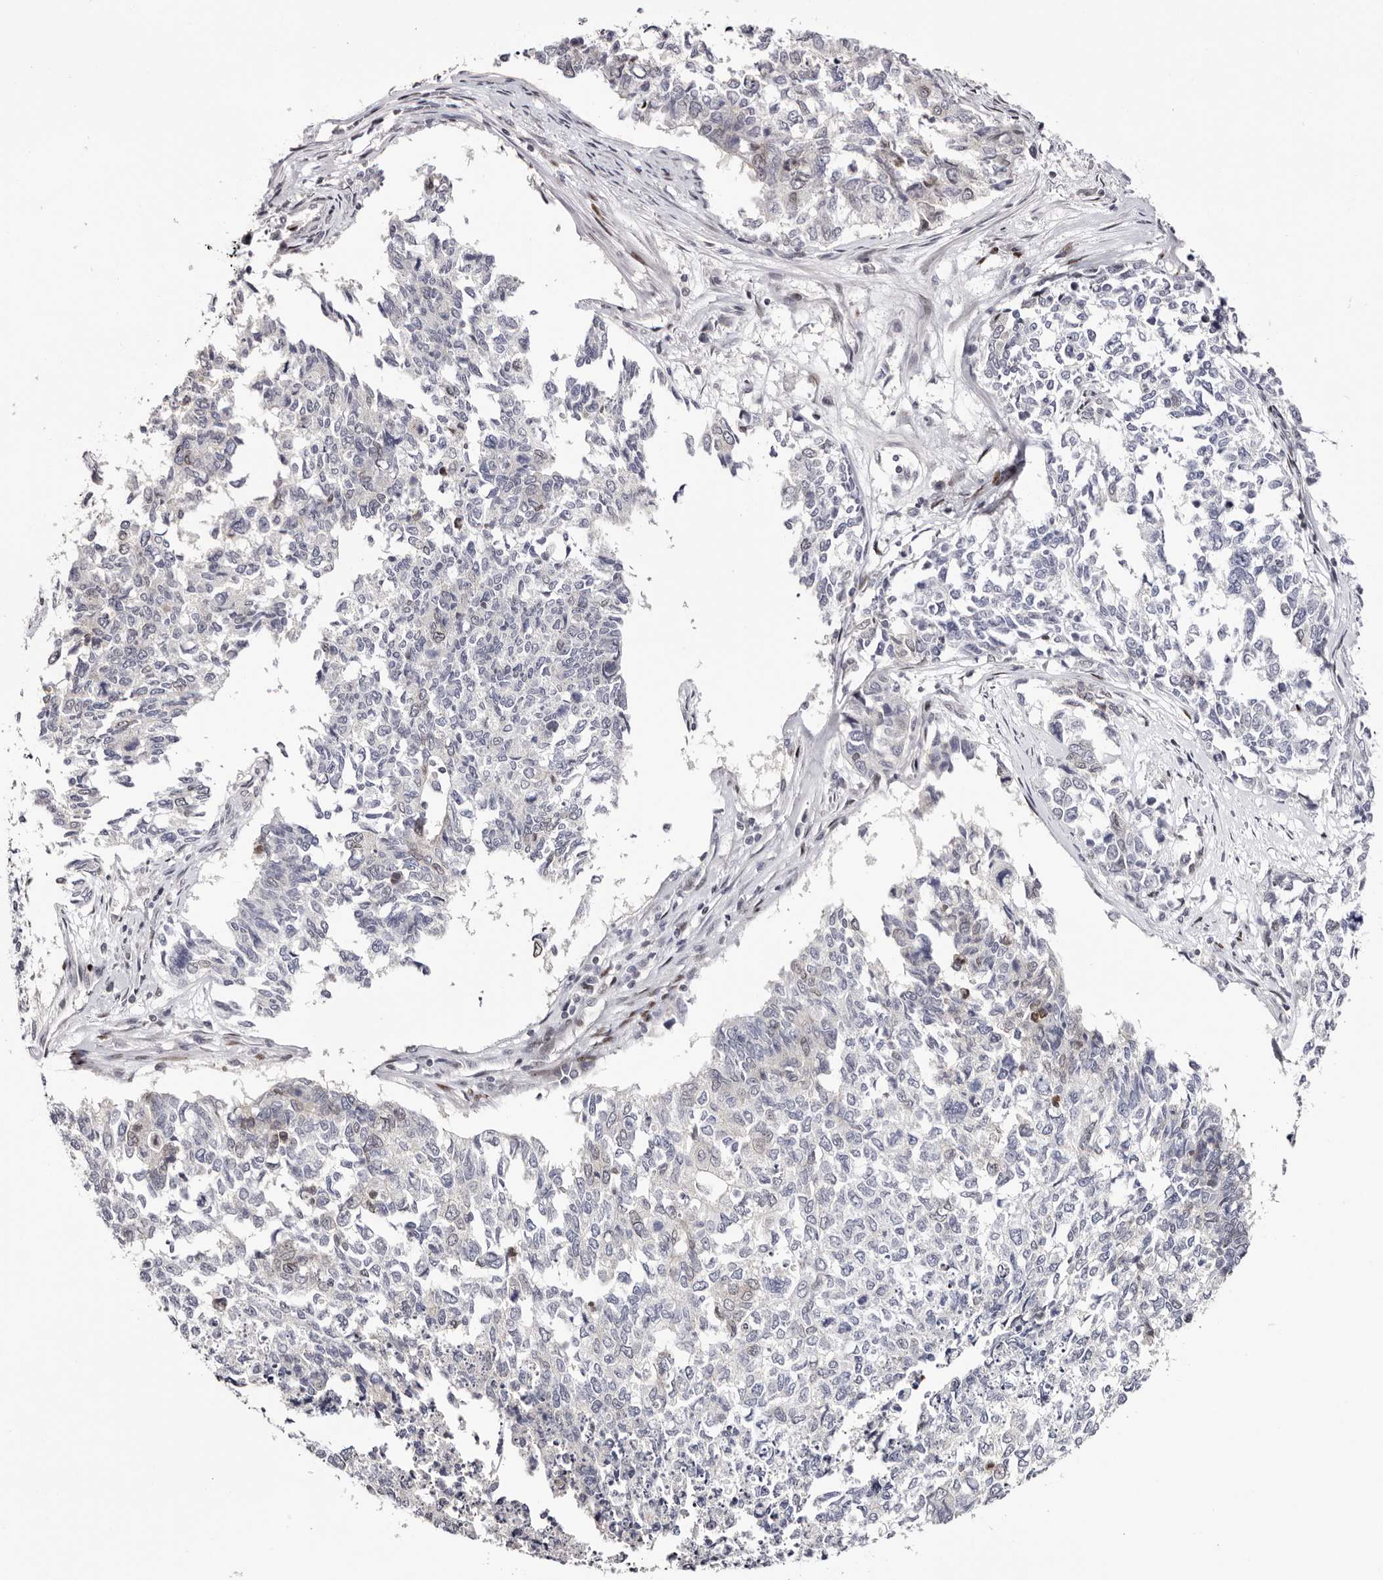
{"staining": {"intensity": "negative", "quantity": "none", "location": "none"}, "tissue": "cervical cancer", "cell_type": "Tumor cells", "image_type": "cancer", "snomed": [{"axis": "morphology", "description": "Squamous cell carcinoma, NOS"}, {"axis": "topography", "description": "Cervix"}], "caption": "Cervical cancer was stained to show a protein in brown. There is no significant expression in tumor cells.", "gene": "NUP153", "patient": {"sex": "female", "age": 63}}